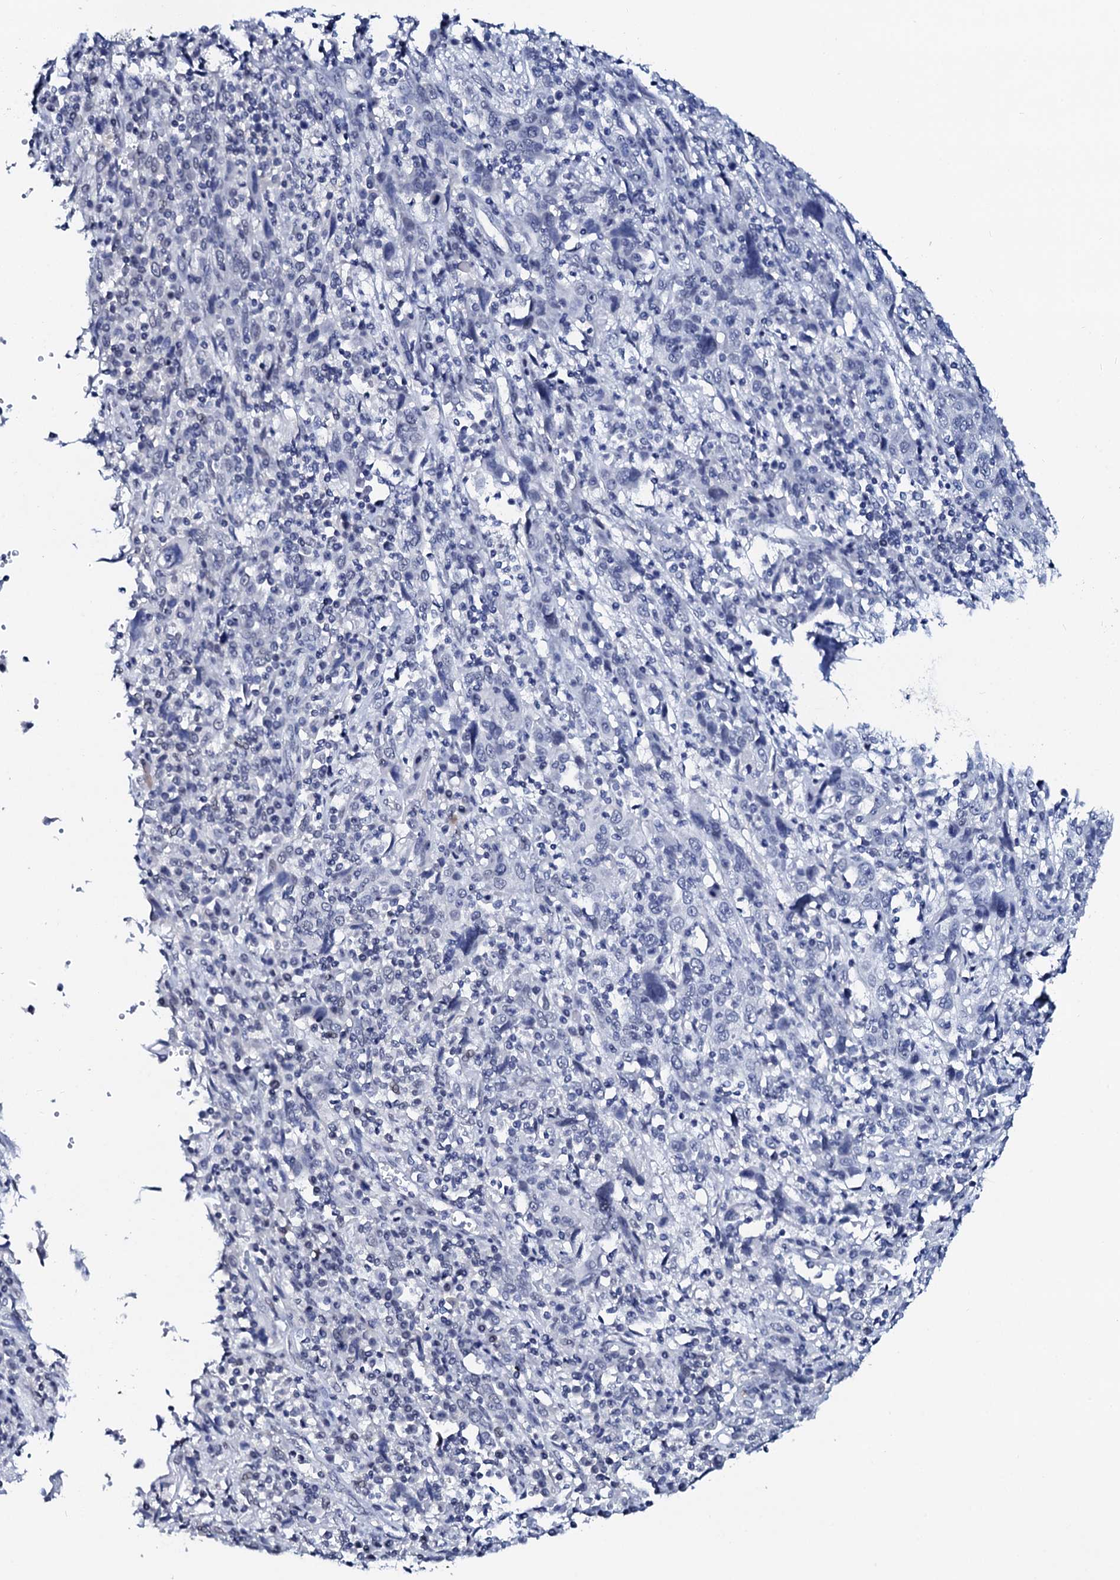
{"staining": {"intensity": "negative", "quantity": "none", "location": "none"}, "tissue": "cervical cancer", "cell_type": "Tumor cells", "image_type": "cancer", "snomed": [{"axis": "morphology", "description": "Squamous cell carcinoma, NOS"}, {"axis": "topography", "description": "Cervix"}], "caption": "Immunohistochemistry histopathology image of neoplastic tissue: human cervical cancer stained with DAB shows no significant protein positivity in tumor cells. The staining was performed using DAB (3,3'-diaminobenzidine) to visualize the protein expression in brown, while the nuclei were stained in blue with hematoxylin (Magnification: 20x).", "gene": "SPATA19", "patient": {"sex": "female", "age": 46}}